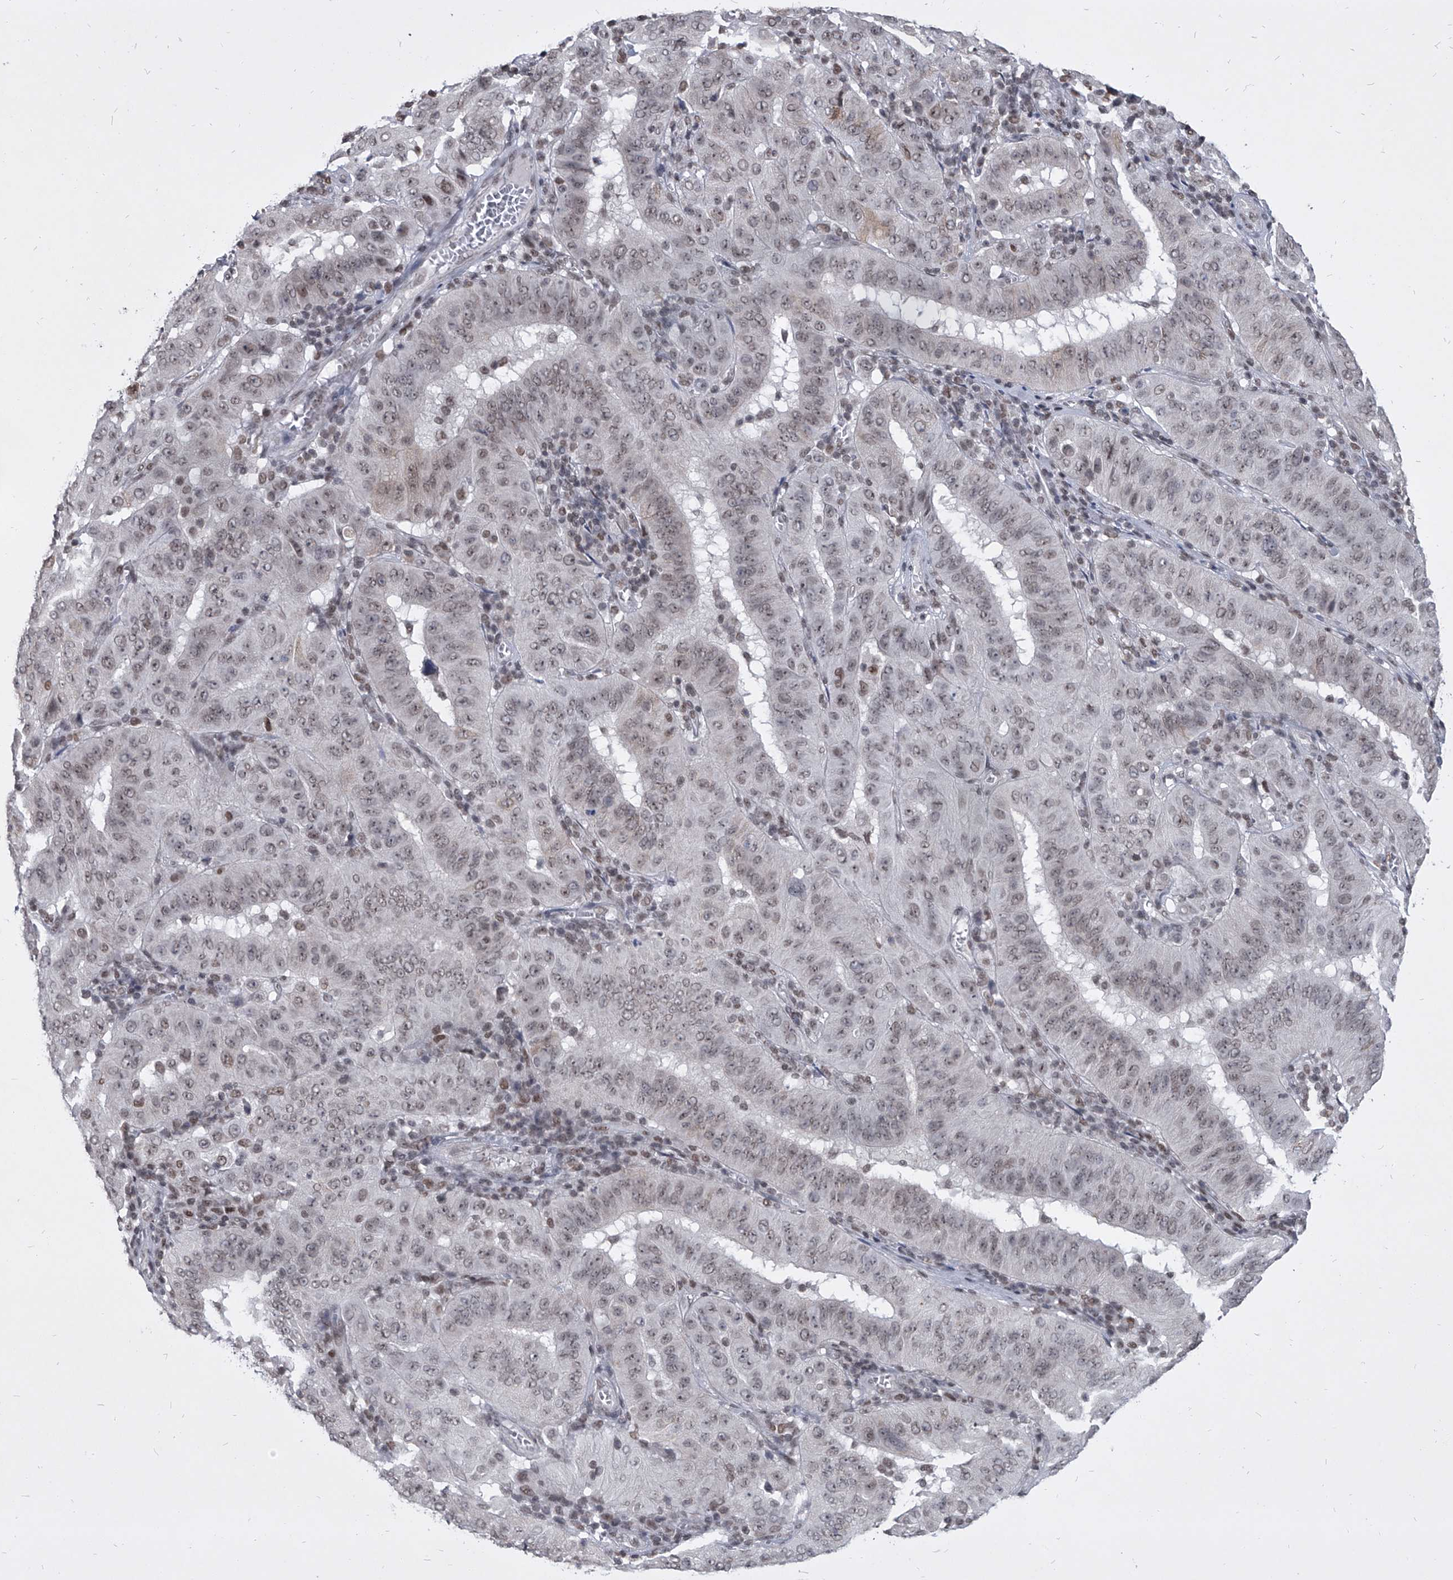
{"staining": {"intensity": "weak", "quantity": "<25%", "location": "nuclear"}, "tissue": "pancreatic cancer", "cell_type": "Tumor cells", "image_type": "cancer", "snomed": [{"axis": "morphology", "description": "Adenocarcinoma, NOS"}, {"axis": "topography", "description": "Pancreas"}], "caption": "Tumor cells show no significant expression in adenocarcinoma (pancreatic).", "gene": "PPIL4", "patient": {"sex": "male", "age": 63}}